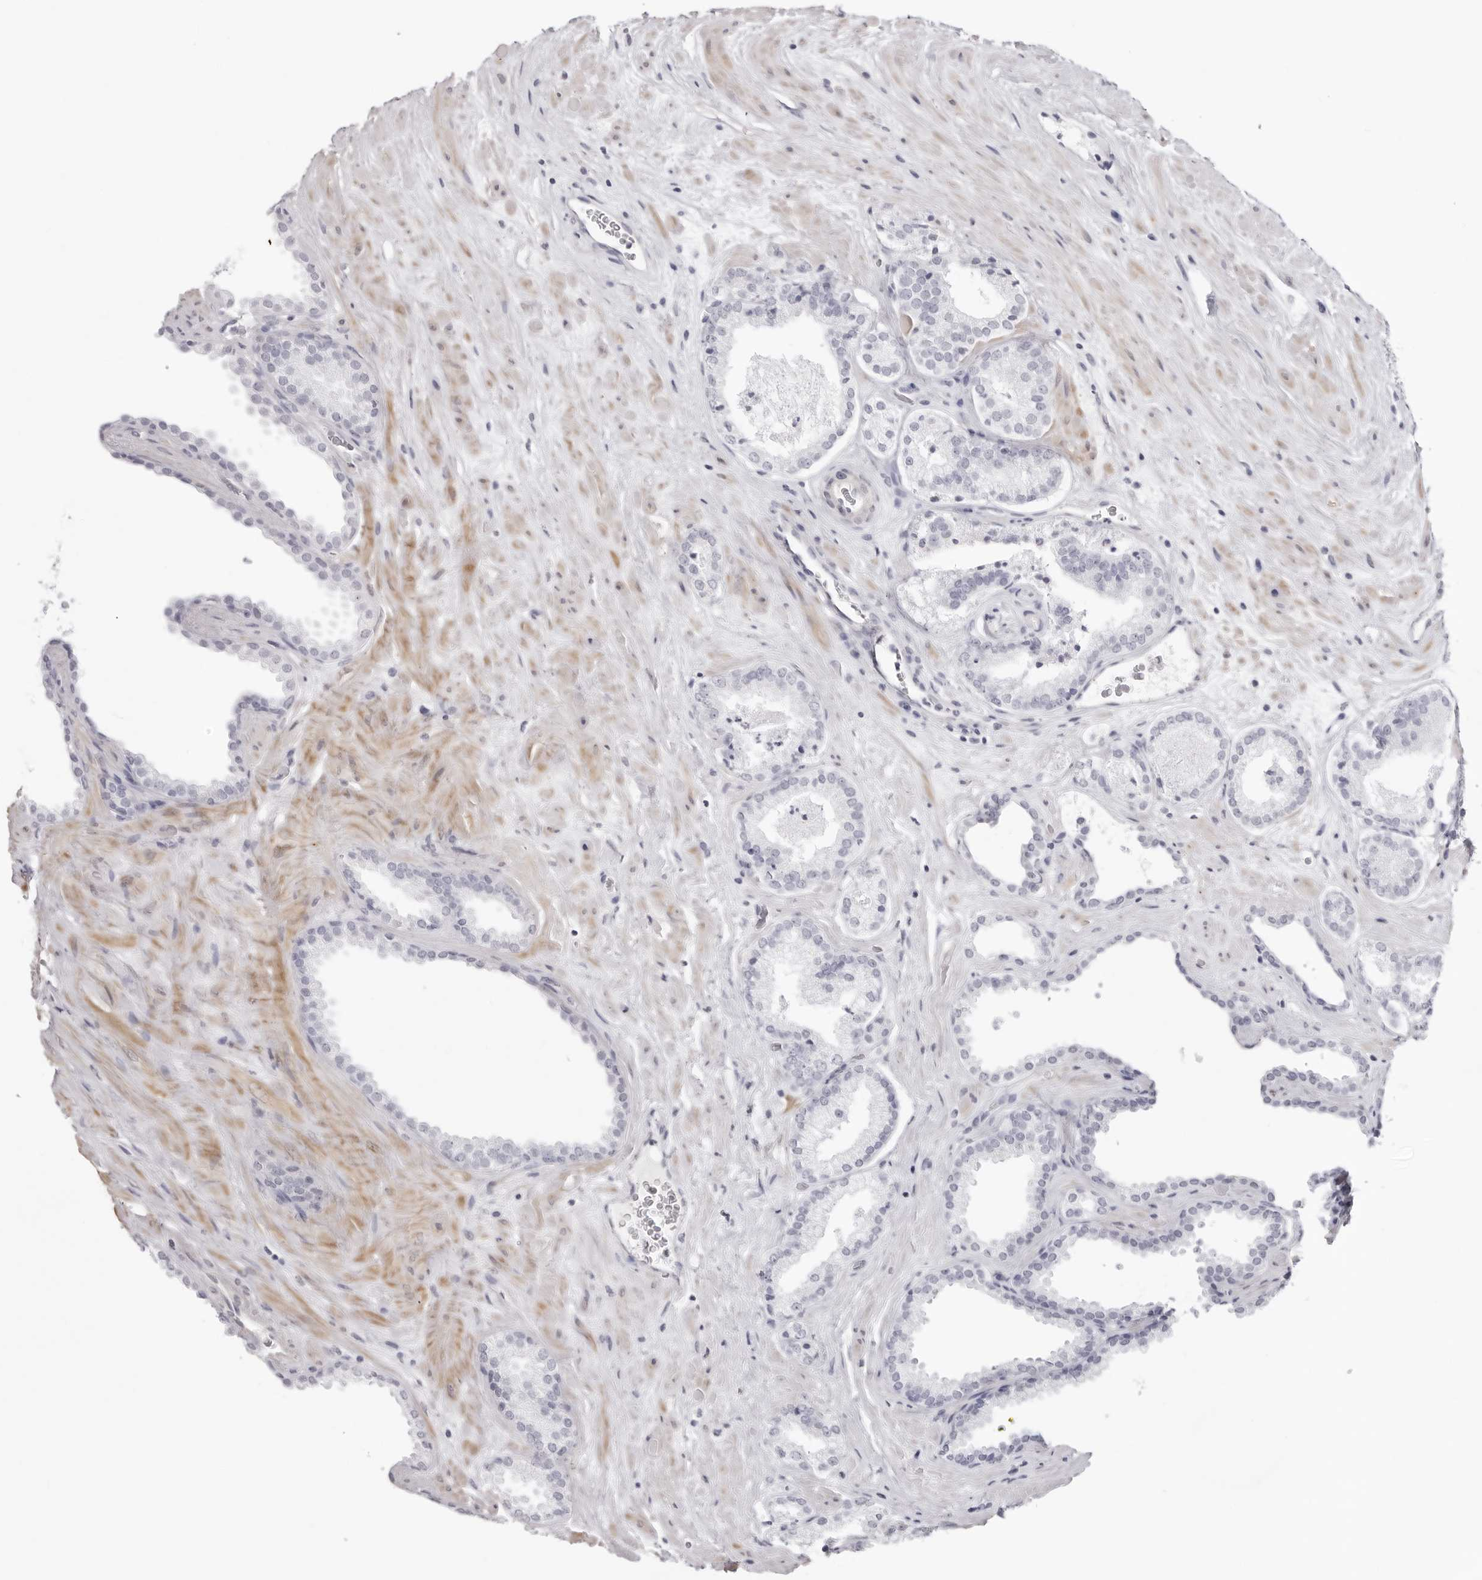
{"staining": {"intensity": "negative", "quantity": "none", "location": "none"}, "tissue": "prostate cancer", "cell_type": "Tumor cells", "image_type": "cancer", "snomed": [{"axis": "morphology", "description": "Adenocarcinoma, Low grade"}, {"axis": "topography", "description": "Prostate"}], "caption": "The immunohistochemistry (IHC) photomicrograph has no significant staining in tumor cells of prostate adenocarcinoma (low-grade) tissue.", "gene": "INSL3", "patient": {"sex": "male", "age": 62}}